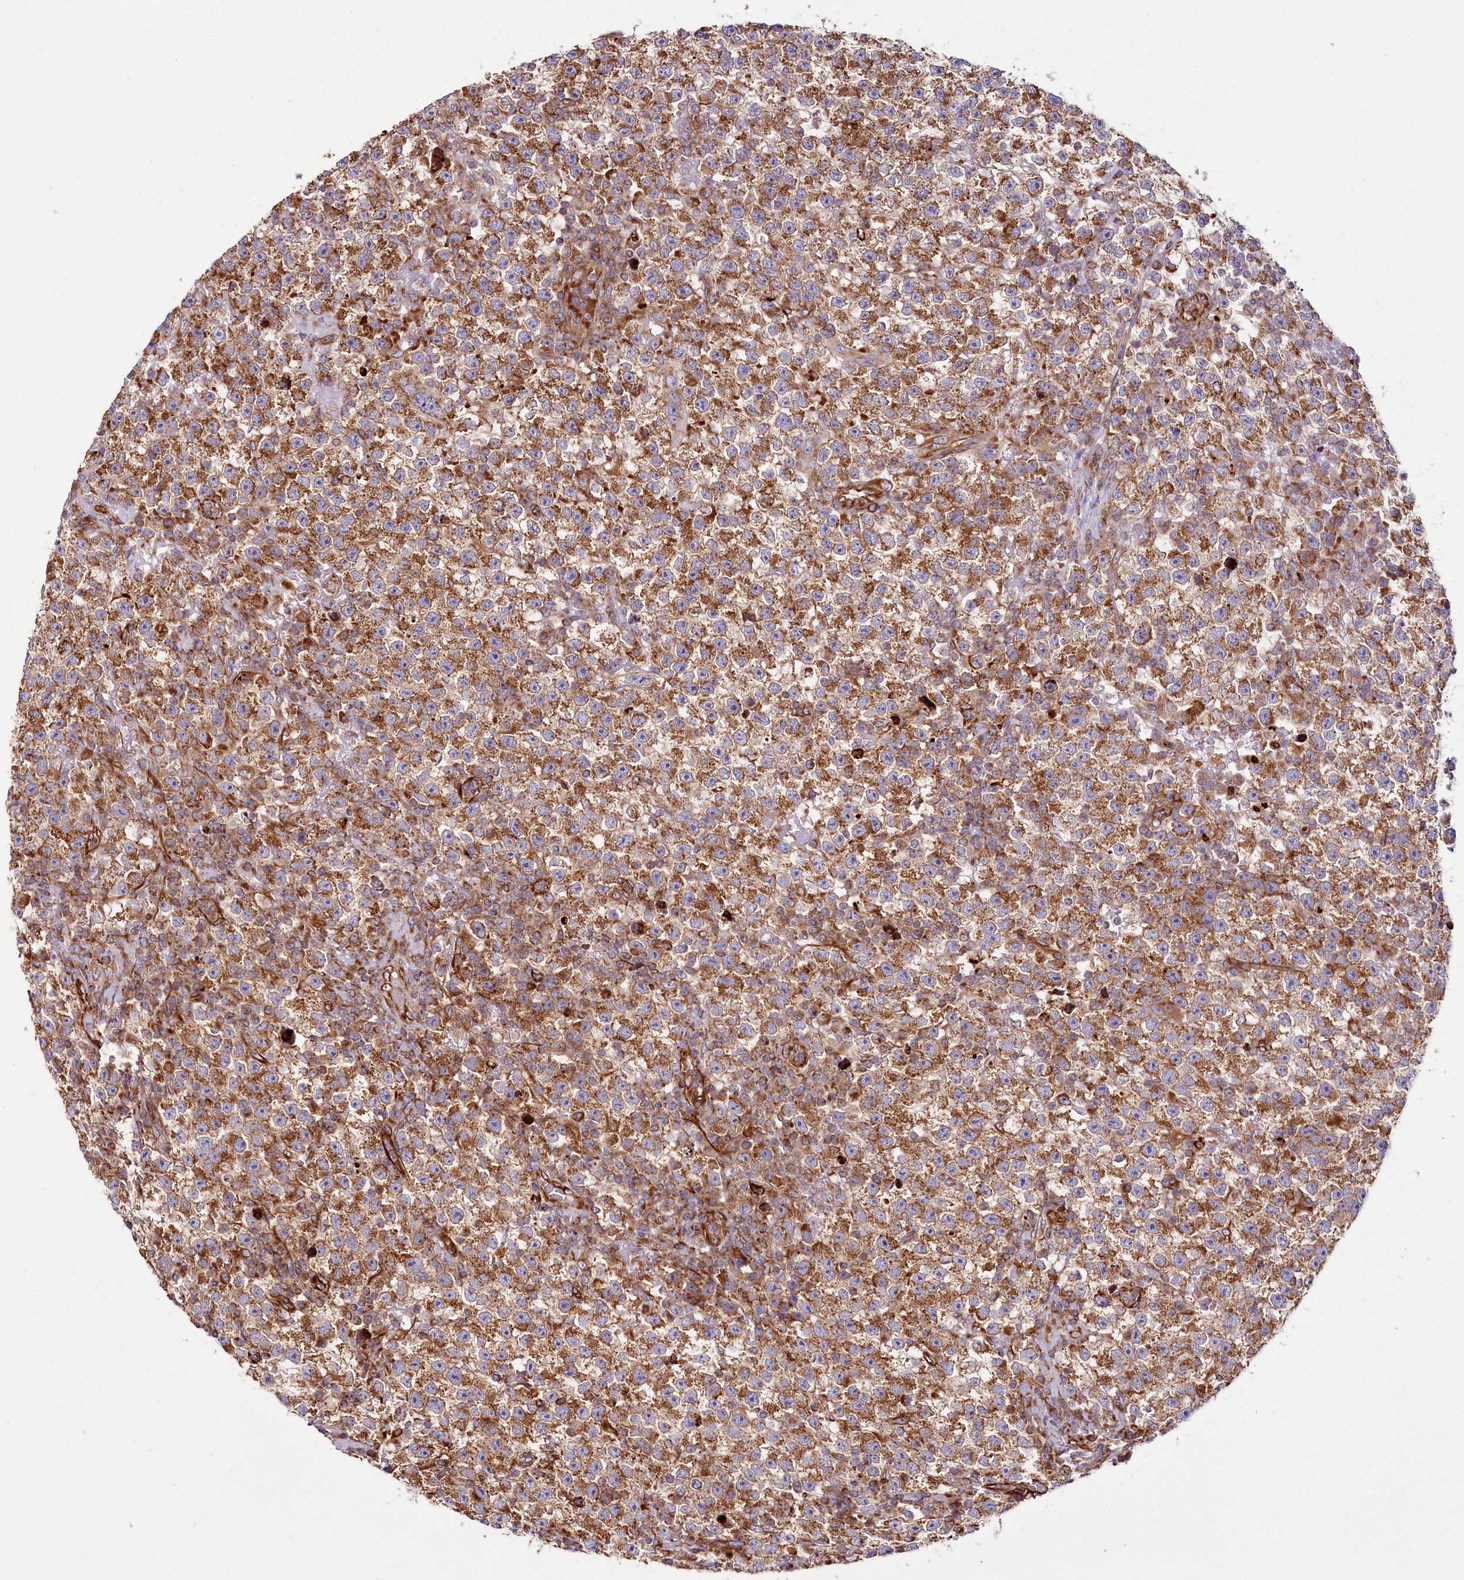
{"staining": {"intensity": "strong", "quantity": ">75%", "location": "cytoplasmic/membranous"}, "tissue": "testis cancer", "cell_type": "Tumor cells", "image_type": "cancer", "snomed": [{"axis": "morphology", "description": "Seminoma, NOS"}, {"axis": "topography", "description": "Testis"}], "caption": "Protein expression analysis of human seminoma (testis) reveals strong cytoplasmic/membranous positivity in about >75% of tumor cells.", "gene": "THUMPD3", "patient": {"sex": "male", "age": 22}}